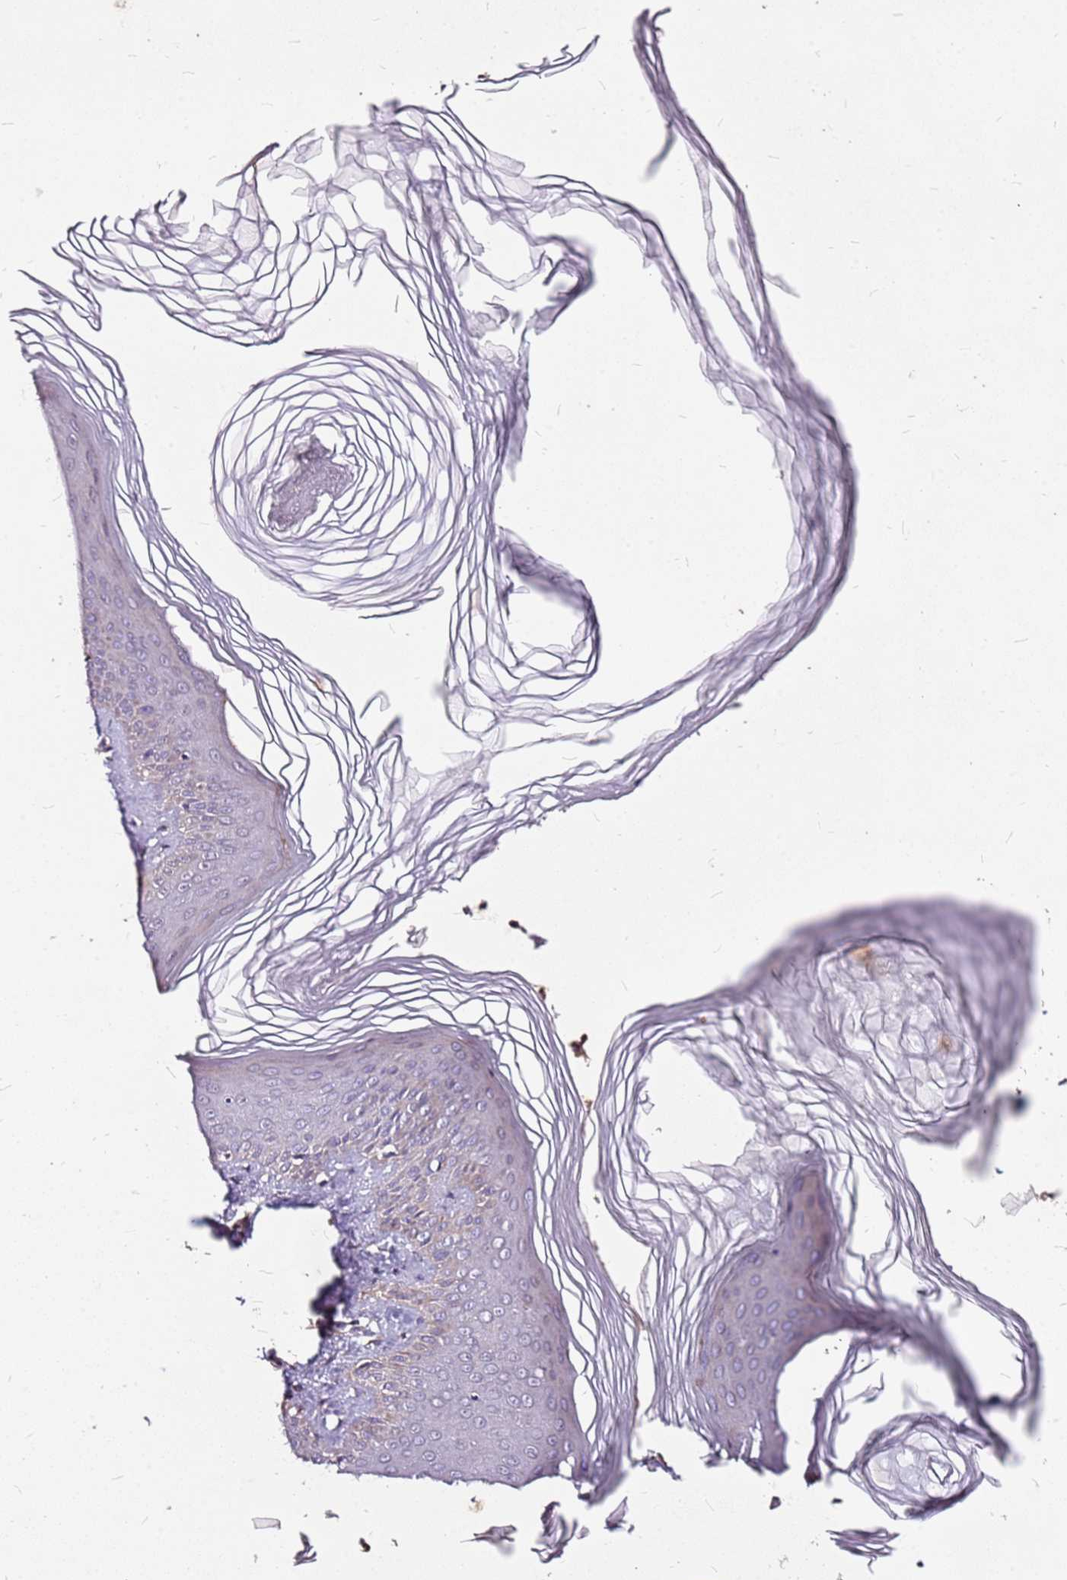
{"staining": {"intensity": "weak", "quantity": "<25%", "location": "cytoplasmic/membranous"}, "tissue": "skin", "cell_type": "Epidermal cells", "image_type": "normal", "snomed": [{"axis": "morphology", "description": "Normal tissue, NOS"}, {"axis": "morphology", "description": "Inflammation, NOS"}, {"axis": "topography", "description": "Soft tissue"}, {"axis": "topography", "description": "Anal"}], "caption": "IHC micrograph of normal skin: human skin stained with DAB (3,3'-diaminobenzidine) exhibits no significant protein positivity in epidermal cells.", "gene": "DCDC2C", "patient": {"sex": "female", "age": 15}}